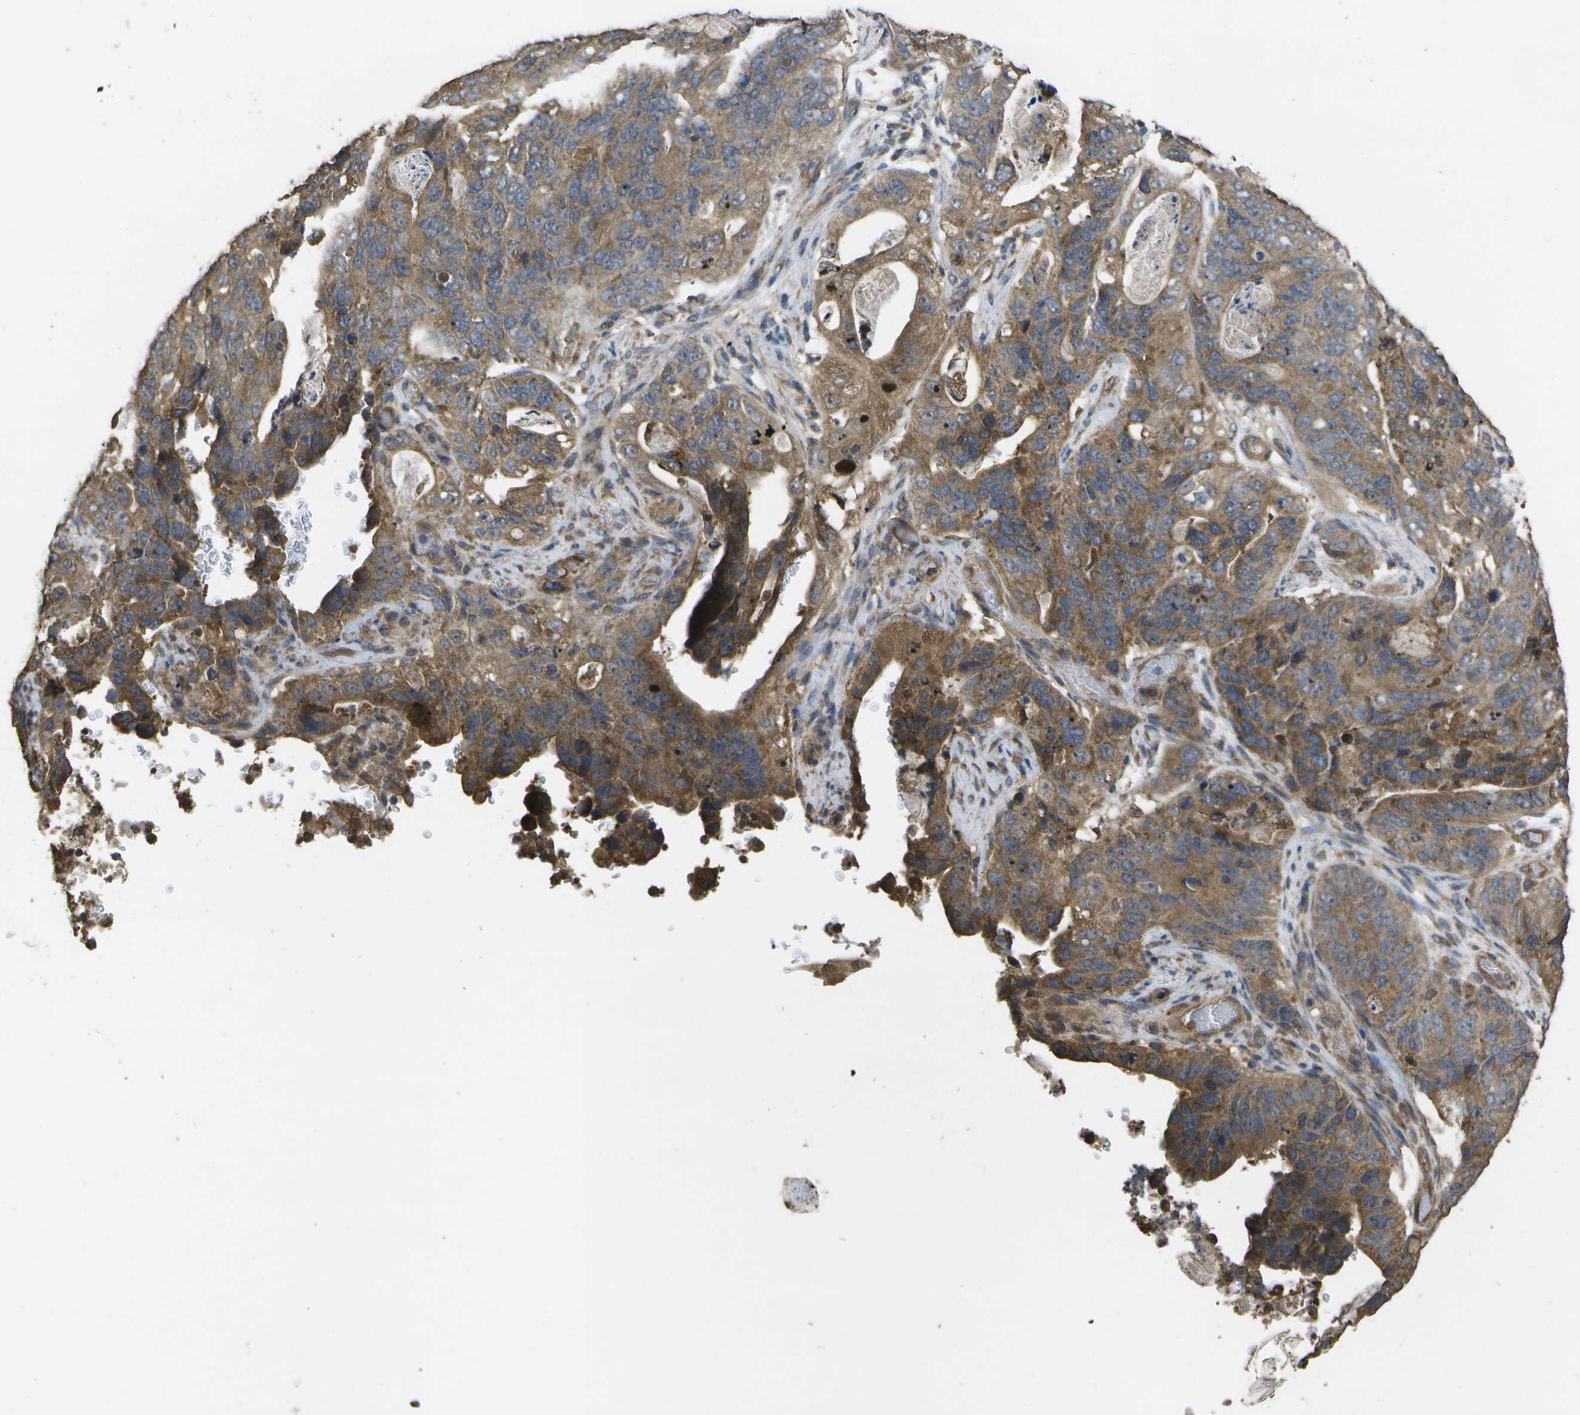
{"staining": {"intensity": "moderate", "quantity": ">75%", "location": "cytoplasmic/membranous"}, "tissue": "stomach cancer", "cell_type": "Tumor cells", "image_type": "cancer", "snomed": [{"axis": "morphology", "description": "Adenocarcinoma, NOS"}, {"axis": "topography", "description": "Stomach"}], "caption": "Protein expression analysis of human stomach cancer reveals moderate cytoplasmic/membranous expression in approximately >75% of tumor cells.", "gene": "SACS", "patient": {"sex": "female", "age": 89}}